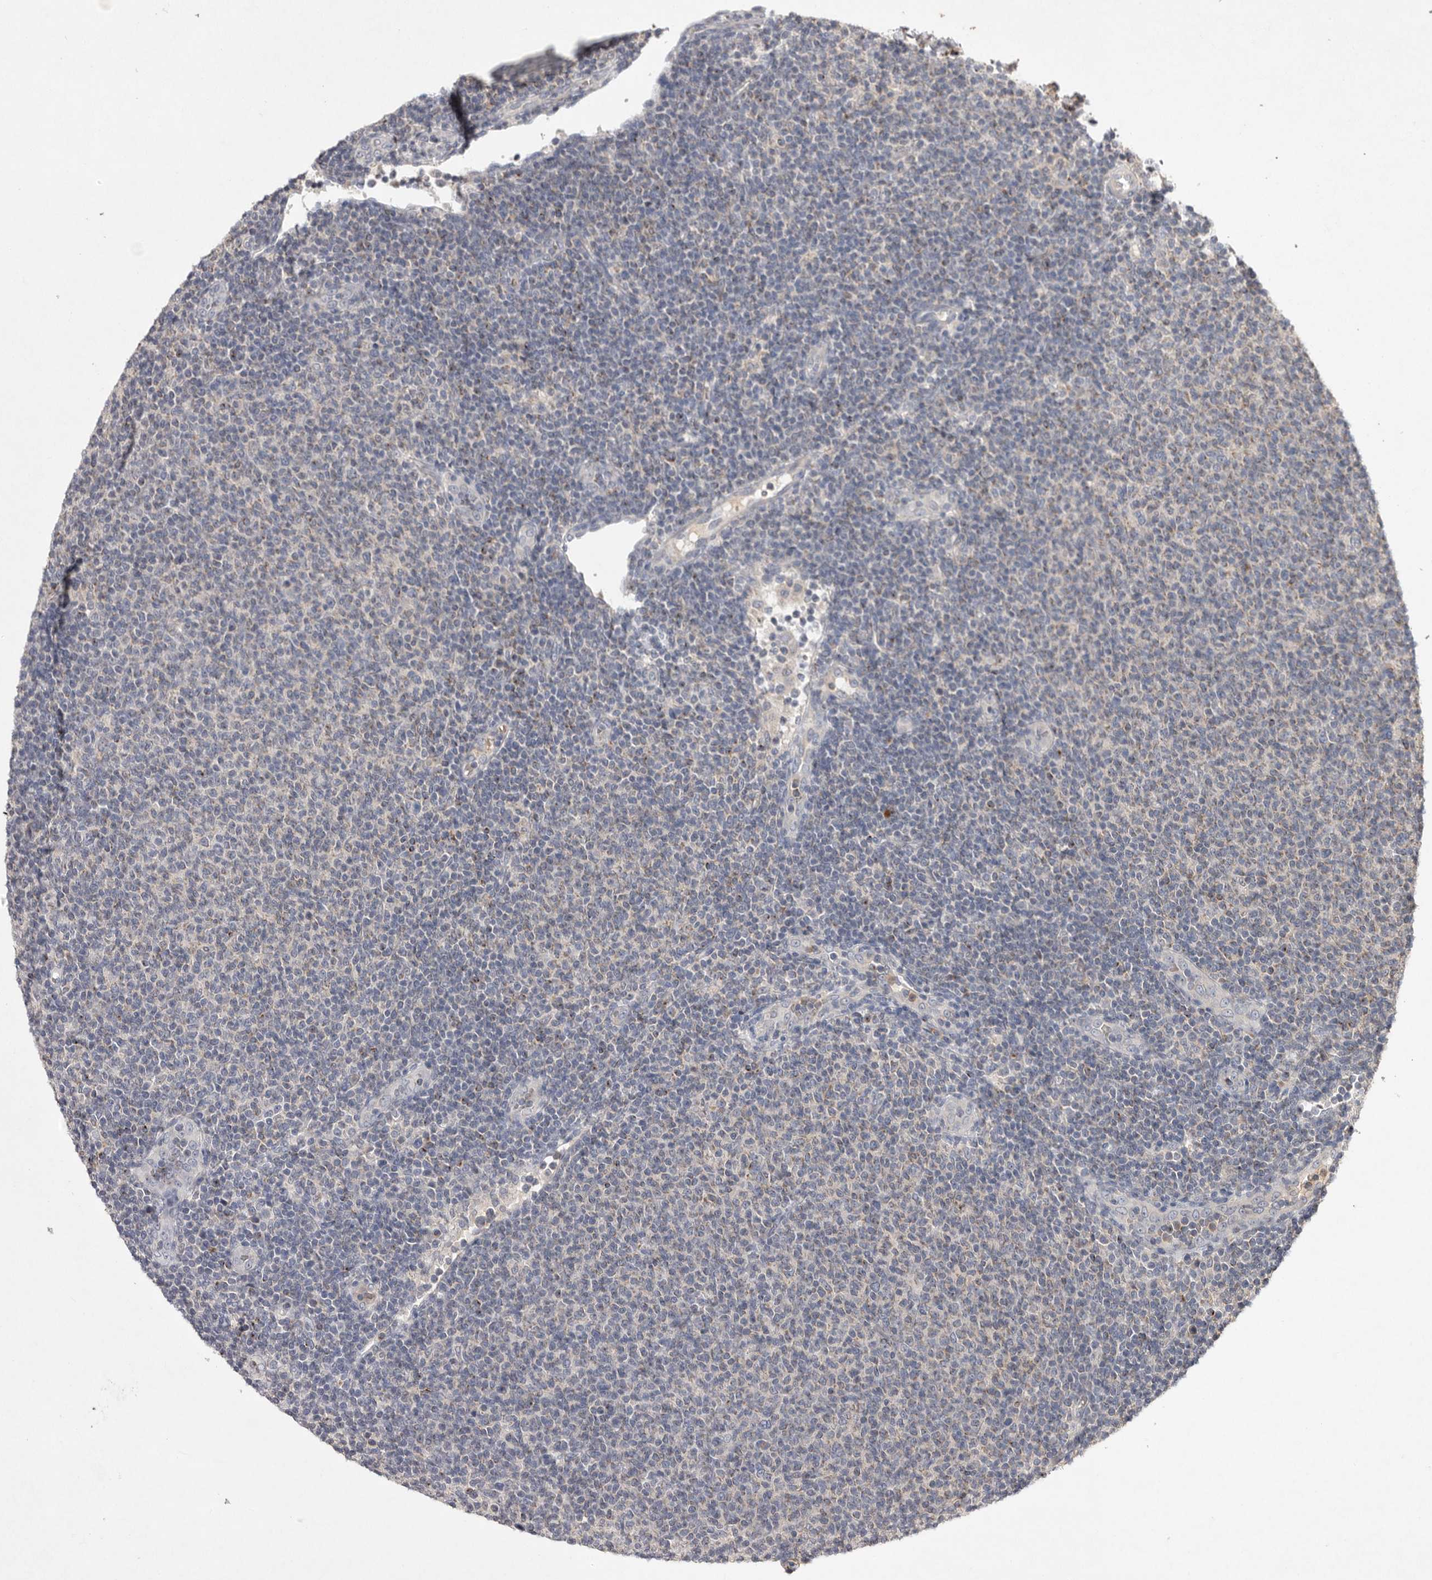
{"staining": {"intensity": "negative", "quantity": "none", "location": "none"}, "tissue": "lymphoma", "cell_type": "Tumor cells", "image_type": "cancer", "snomed": [{"axis": "morphology", "description": "Malignant lymphoma, non-Hodgkin's type, Low grade"}, {"axis": "topography", "description": "Lymph node"}], "caption": "IHC of low-grade malignant lymphoma, non-Hodgkin's type shows no positivity in tumor cells.", "gene": "TNFSF14", "patient": {"sex": "male", "age": 66}}